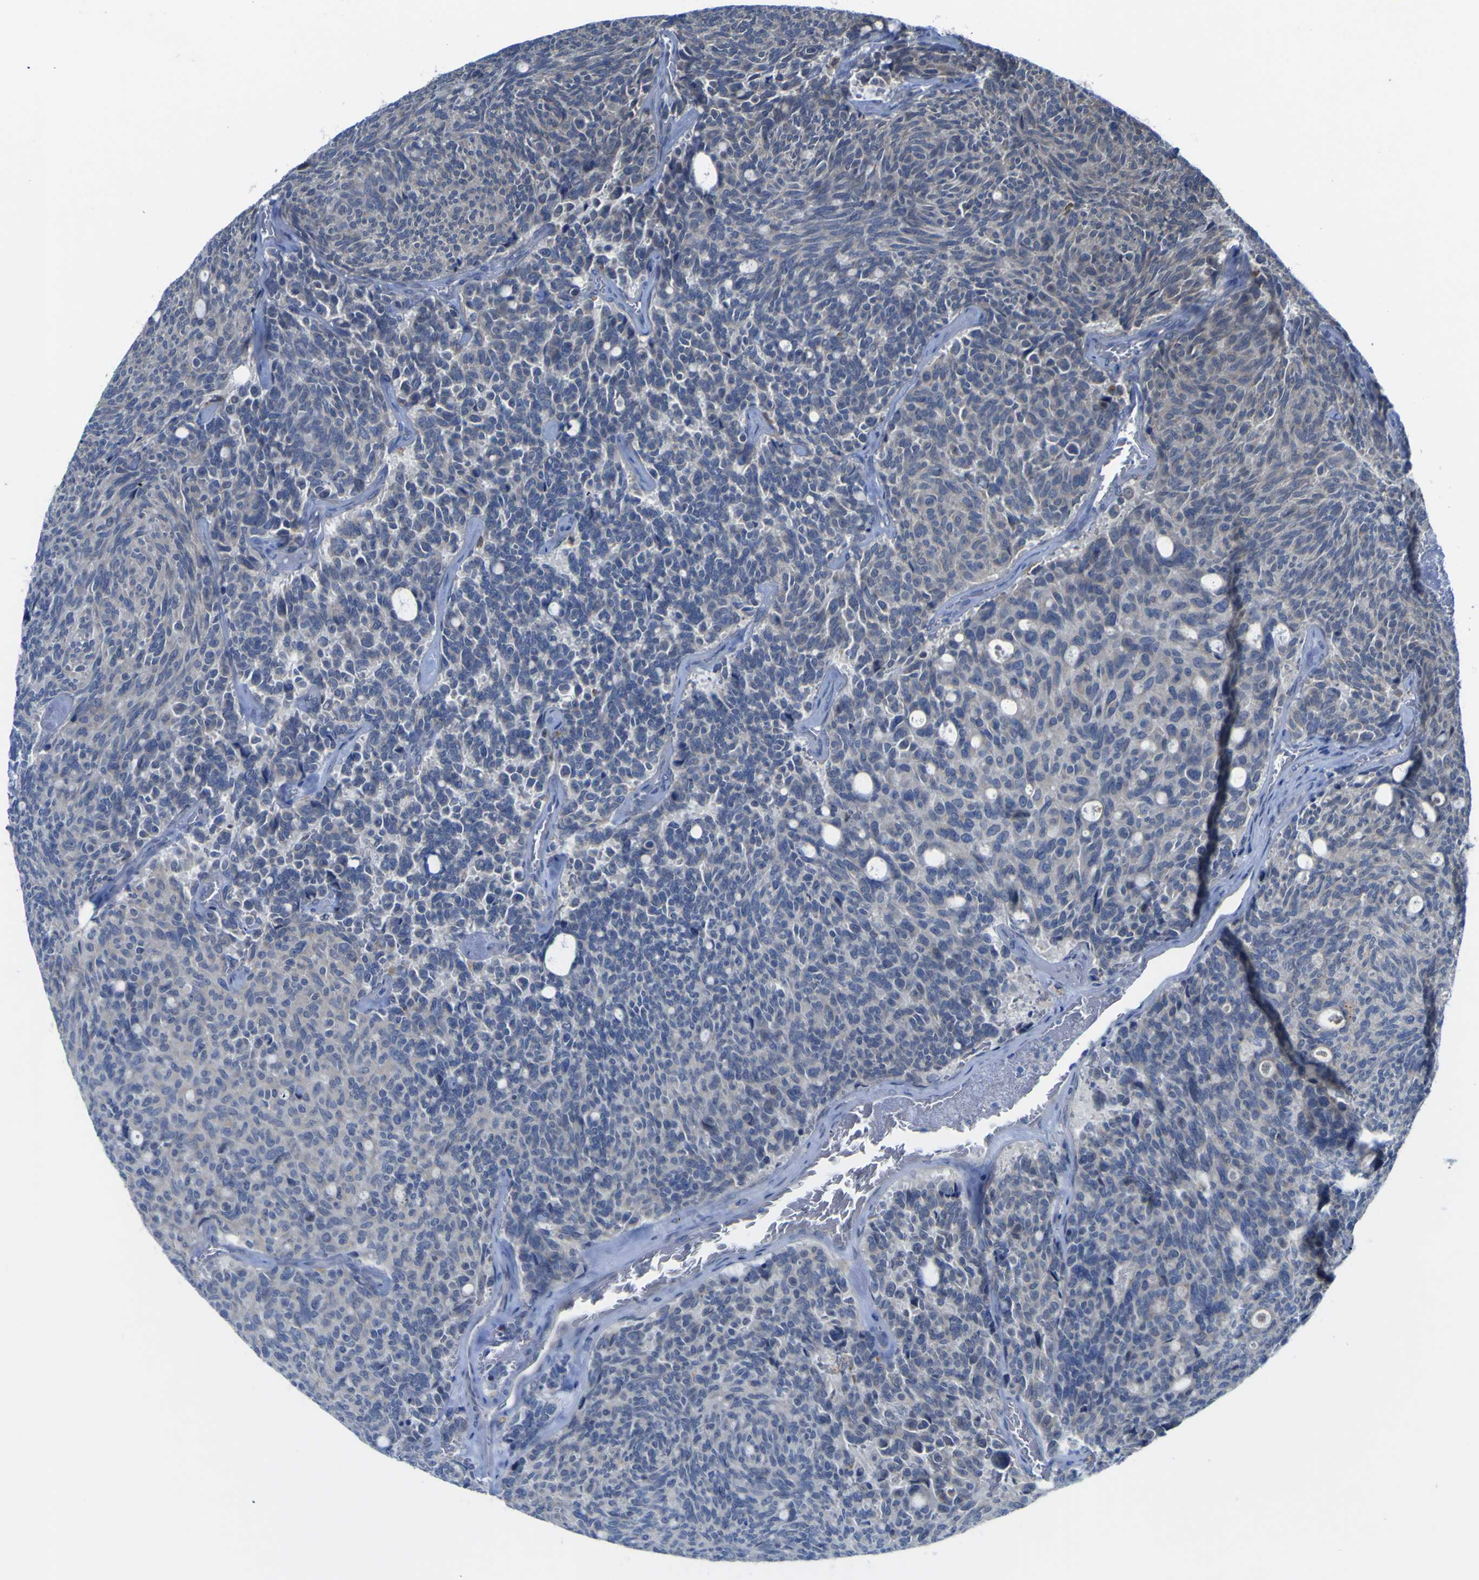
{"staining": {"intensity": "negative", "quantity": "none", "location": "none"}, "tissue": "carcinoid", "cell_type": "Tumor cells", "image_type": "cancer", "snomed": [{"axis": "morphology", "description": "Carcinoid, malignant, NOS"}, {"axis": "topography", "description": "Pancreas"}], "caption": "Micrograph shows no protein staining in tumor cells of malignant carcinoid tissue.", "gene": "TNFRSF11A", "patient": {"sex": "female", "age": 54}}